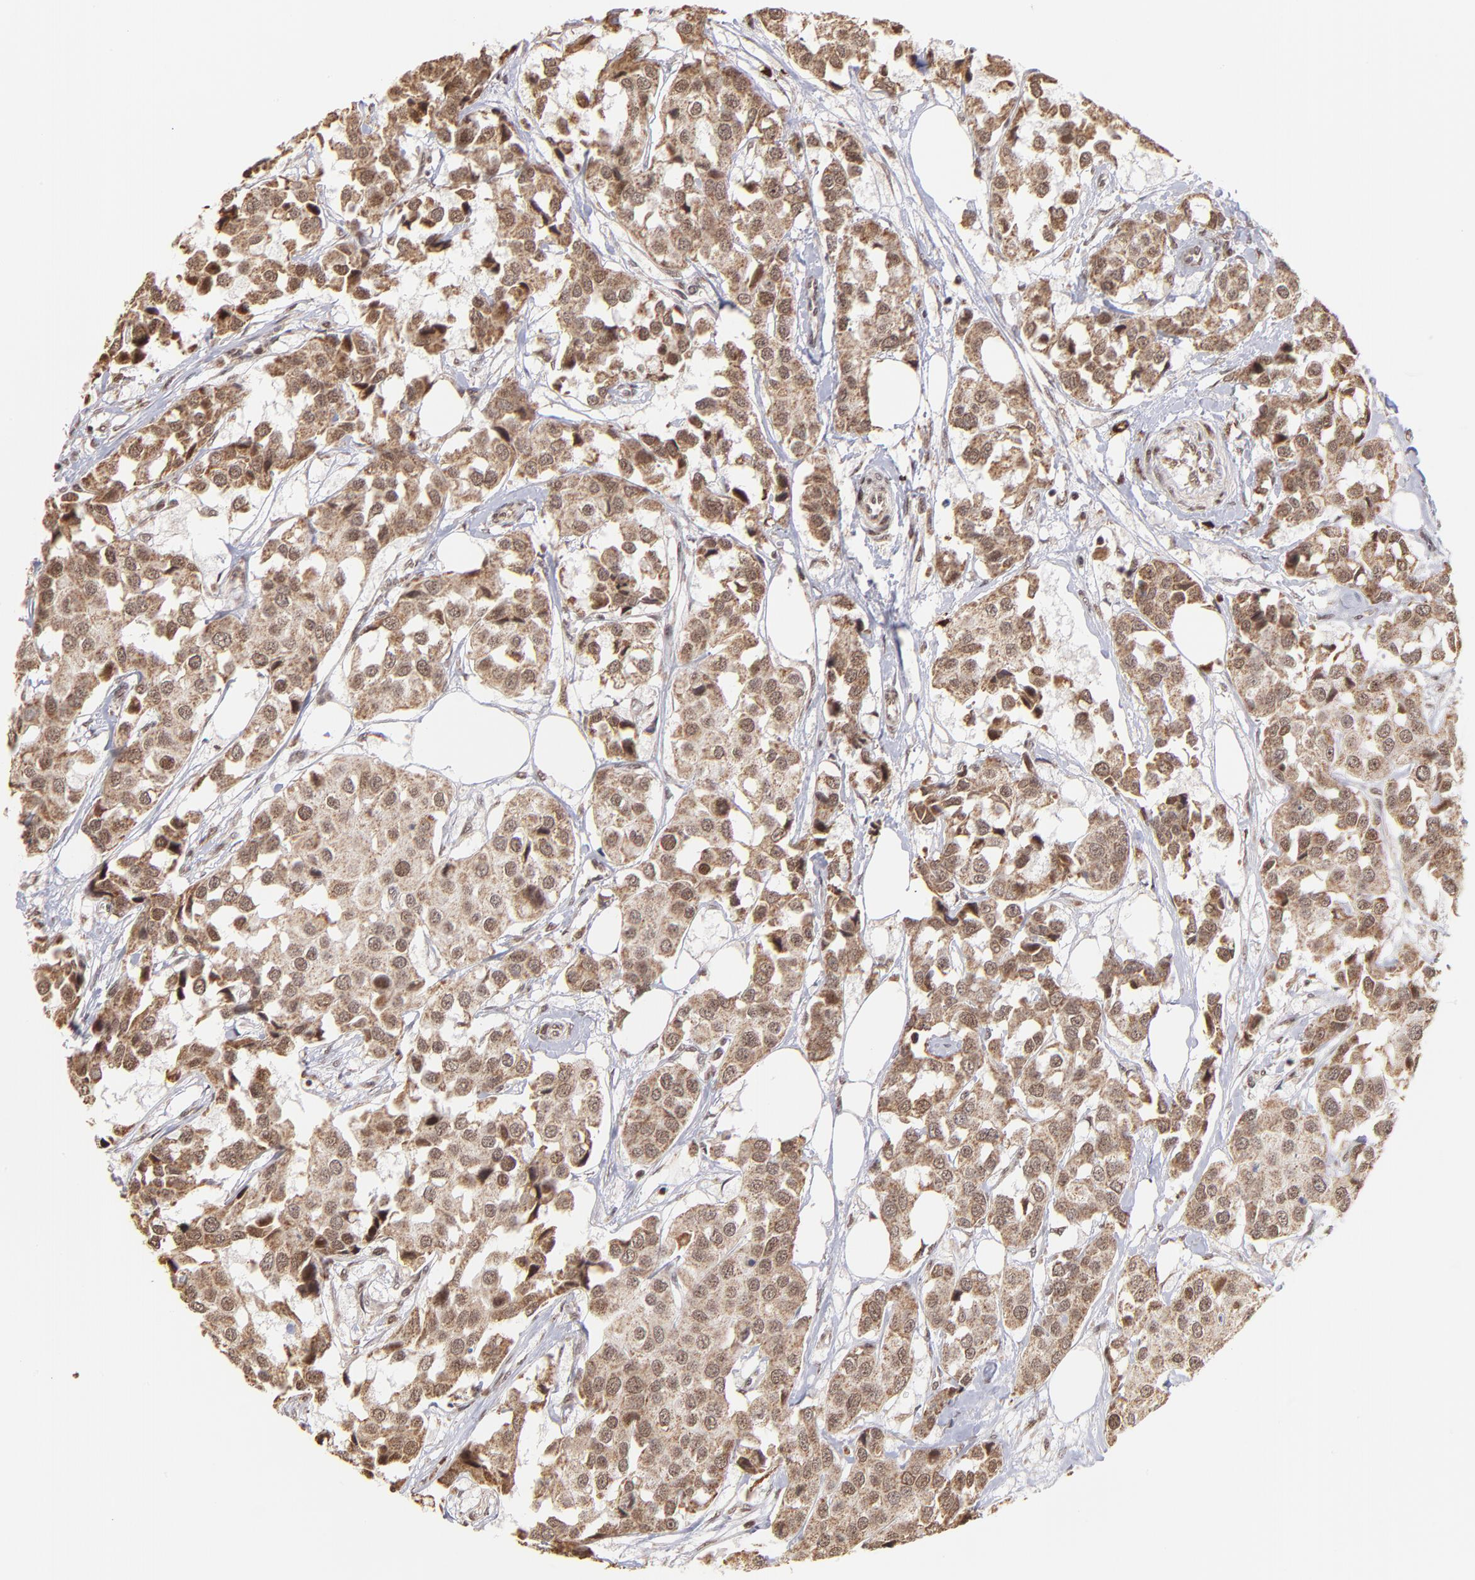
{"staining": {"intensity": "moderate", "quantity": ">75%", "location": "cytoplasmic/membranous,nuclear"}, "tissue": "breast cancer", "cell_type": "Tumor cells", "image_type": "cancer", "snomed": [{"axis": "morphology", "description": "Duct carcinoma"}, {"axis": "topography", "description": "Breast"}], "caption": "A brown stain highlights moderate cytoplasmic/membranous and nuclear staining of a protein in human breast cancer (infiltrating ductal carcinoma) tumor cells.", "gene": "ZFX", "patient": {"sex": "female", "age": 80}}